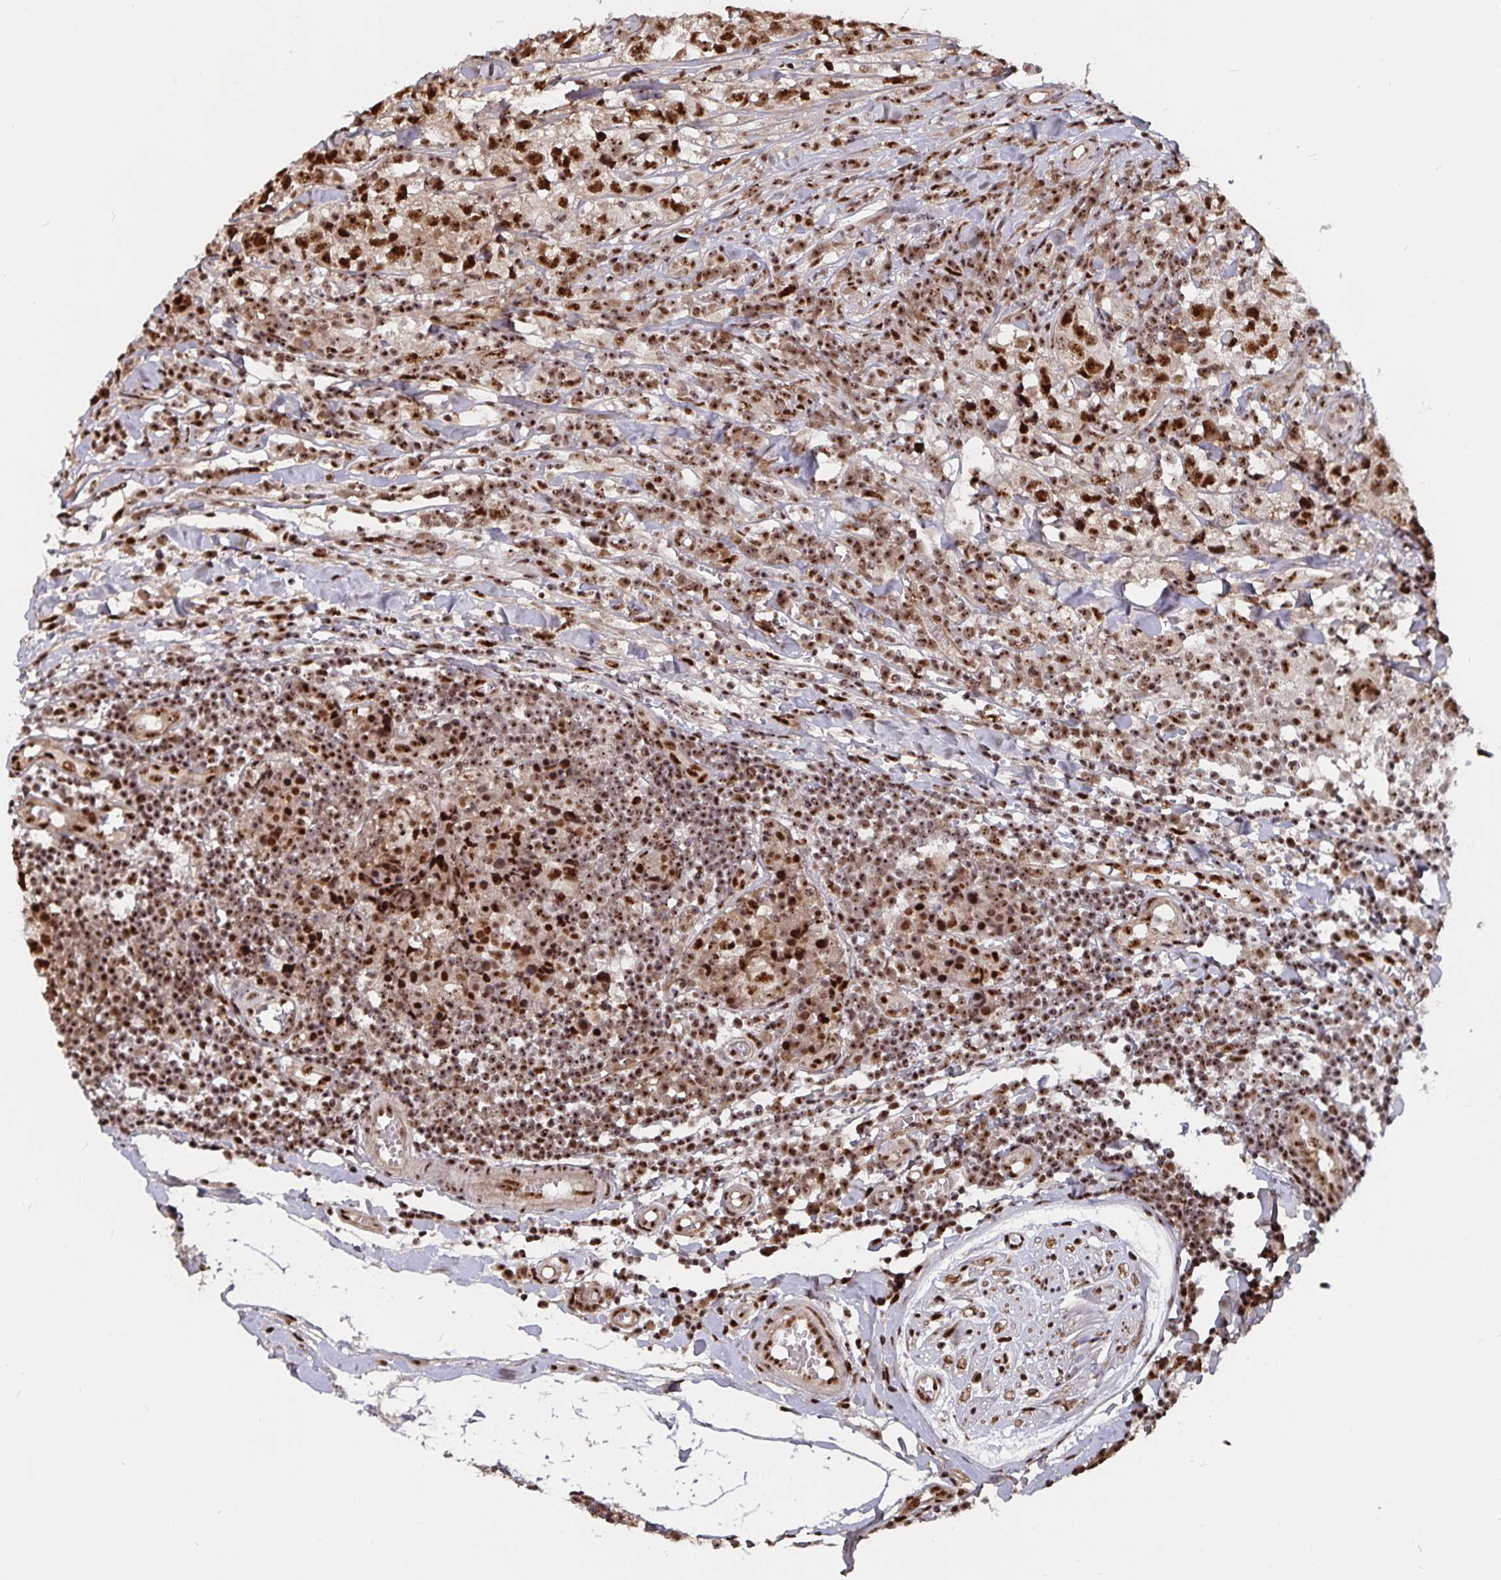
{"staining": {"intensity": "strong", "quantity": ">75%", "location": "nuclear"}, "tissue": "breast cancer", "cell_type": "Tumor cells", "image_type": "cancer", "snomed": [{"axis": "morphology", "description": "Duct carcinoma"}, {"axis": "topography", "description": "Breast"}], "caption": "Breast cancer (infiltrating ductal carcinoma) tissue reveals strong nuclear positivity in approximately >75% of tumor cells, visualized by immunohistochemistry. Immunohistochemistry stains the protein in brown and the nuclei are stained blue.", "gene": "LAS1L", "patient": {"sex": "female", "age": 30}}